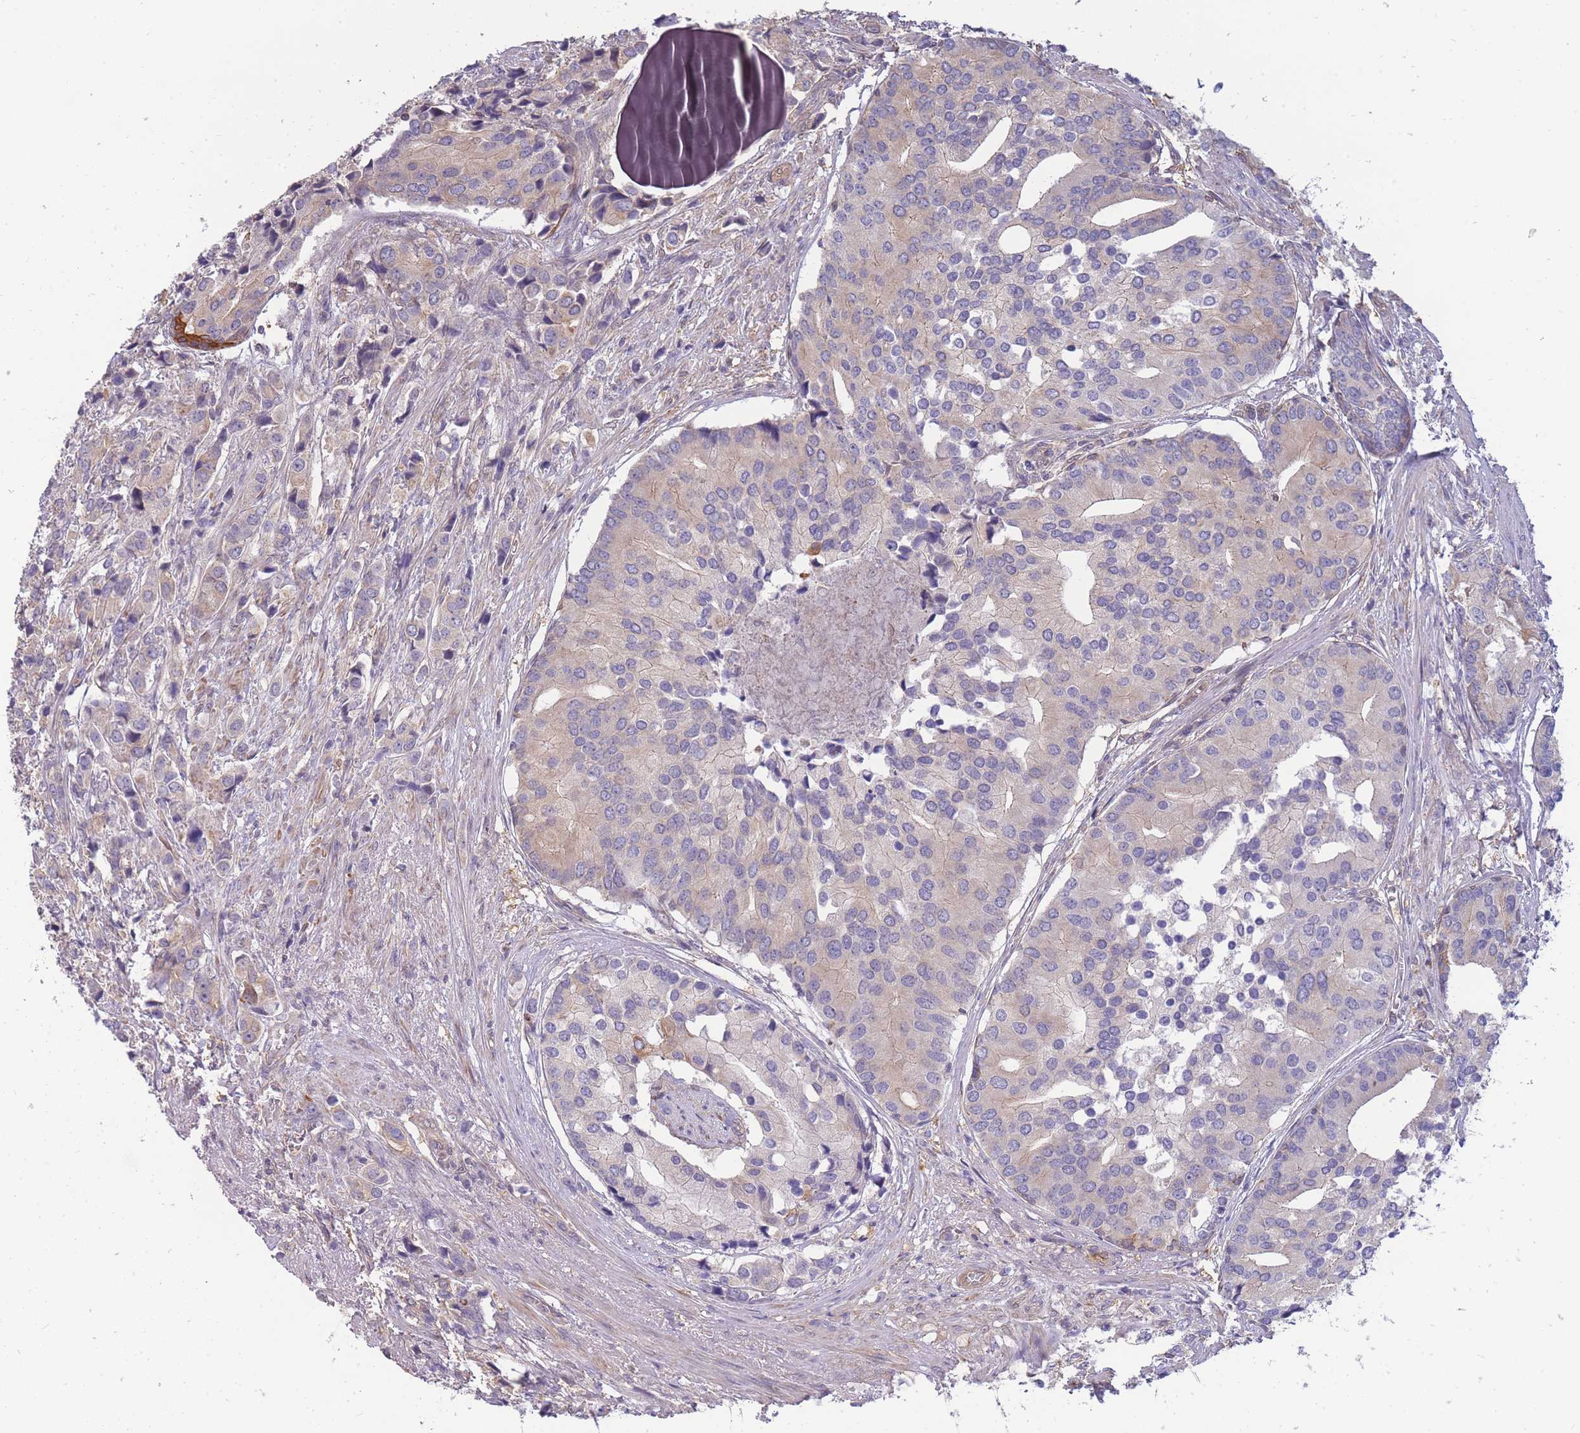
{"staining": {"intensity": "negative", "quantity": "none", "location": "none"}, "tissue": "prostate cancer", "cell_type": "Tumor cells", "image_type": "cancer", "snomed": [{"axis": "morphology", "description": "Adenocarcinoma, High grade"}, {"axis": "topography", "description": "Prostate"}], "caption": "Image shows no protein staining in tumor cells of prostate adenocarcinoma (high-grade) tissue.", "gene": "SMC6", "patient": {"sex": "male", "age": 62}}